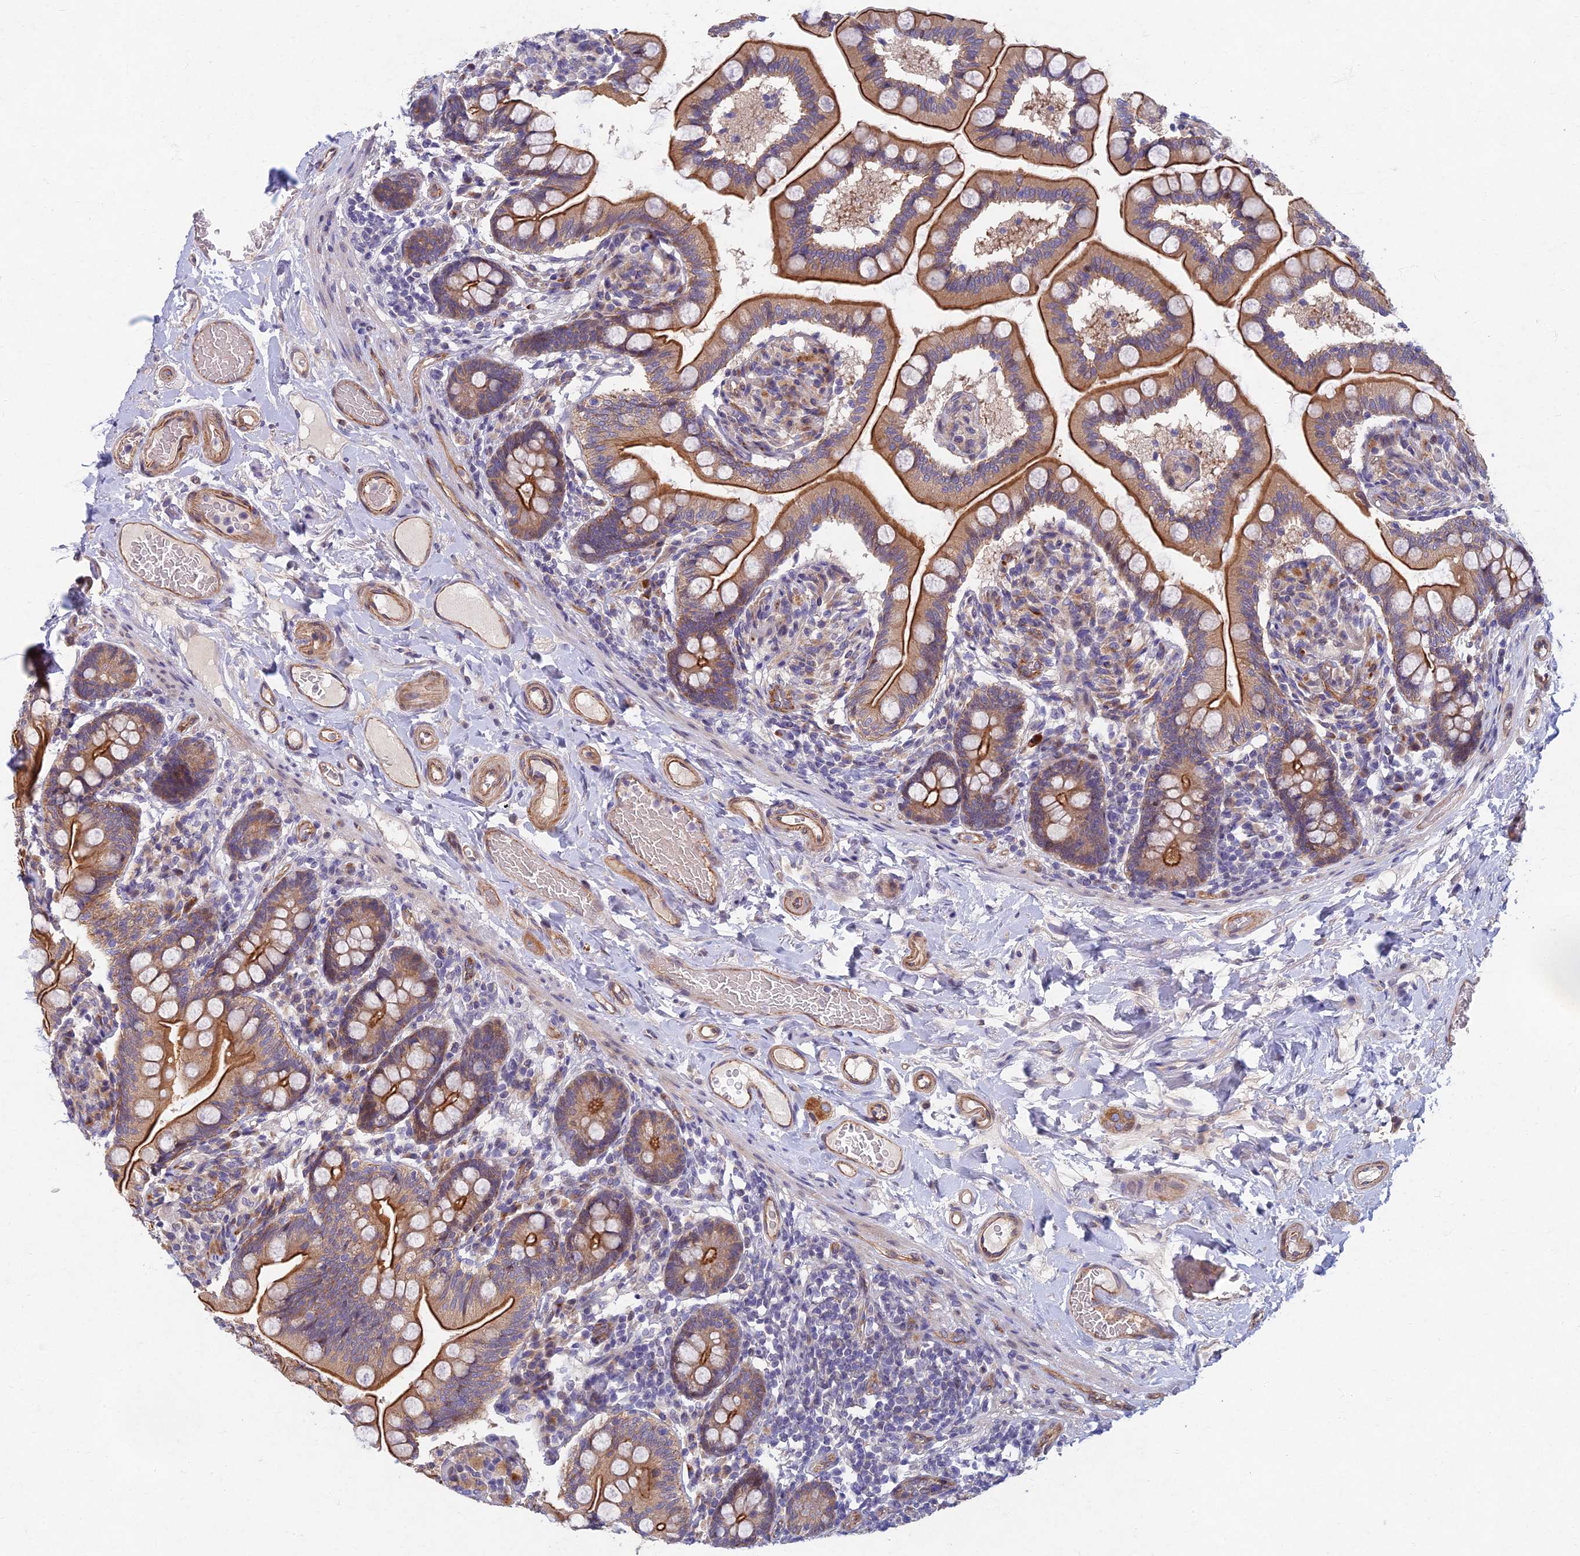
{"staining": {"intensity": "strong", "quantity": ">75%", "location": "cytoplasmic/membranous"}, "tissue": "small intestine", "cell_type": "Glandular cells", "image_type": "normal", "snomed": [{"axis": "morphology", "description": "Normal tissue, NOS"}, {"axis": "topography", "description": "Small intestine"}], "caption": "This histopathology image displays unremarkable small intestine stained with immunohistochemistry (IHC) to label a protein in brown. The cytoplasmic/membranous of glandular cells show strong positivity for the protein. Nuclei are counter-stained blue.", "gene": "RHBDL2", "patient": {"sex": "female", "age": 64}}